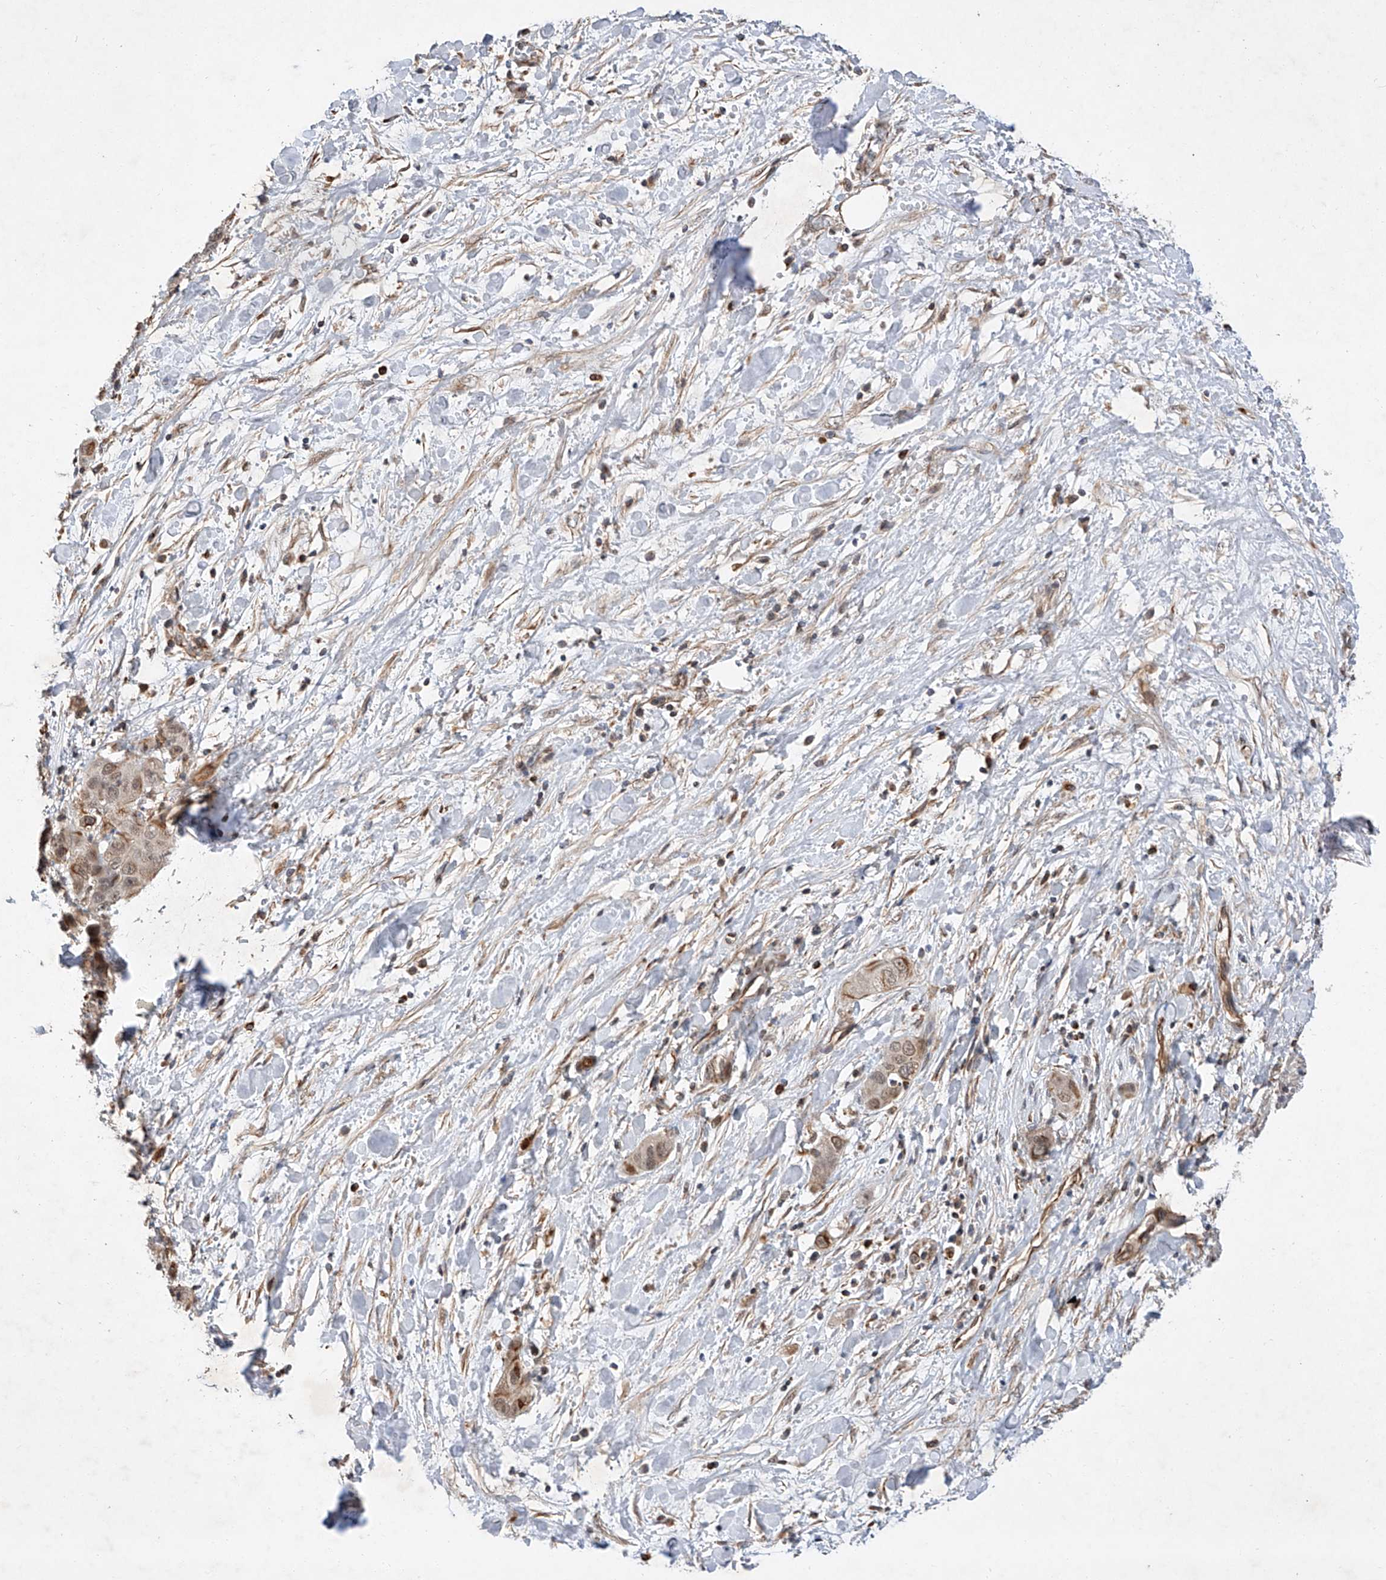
{"staining": {"intensity": "weak", "quantity": "25%-75%", "location": "cytoplasmic/membranous,nuclear"}, "tissue": "liver cancer", "cell_type": "Tumor cells", "image_type": "cancer", "snomed": [{"axis": "morphology", "description": "Cholangiocarcinoma"}, {"axis": "topography", "description": "Liver"}], "caption": "Tumor cells exhibit low levels of weak cytoplasmic/membranous and nuclear positivity in about 25%-75% of cells in liver cancer (cholangiocarcinoma).", "gene": "AMD1", "patient": {"sex": "female", "age": 52}}